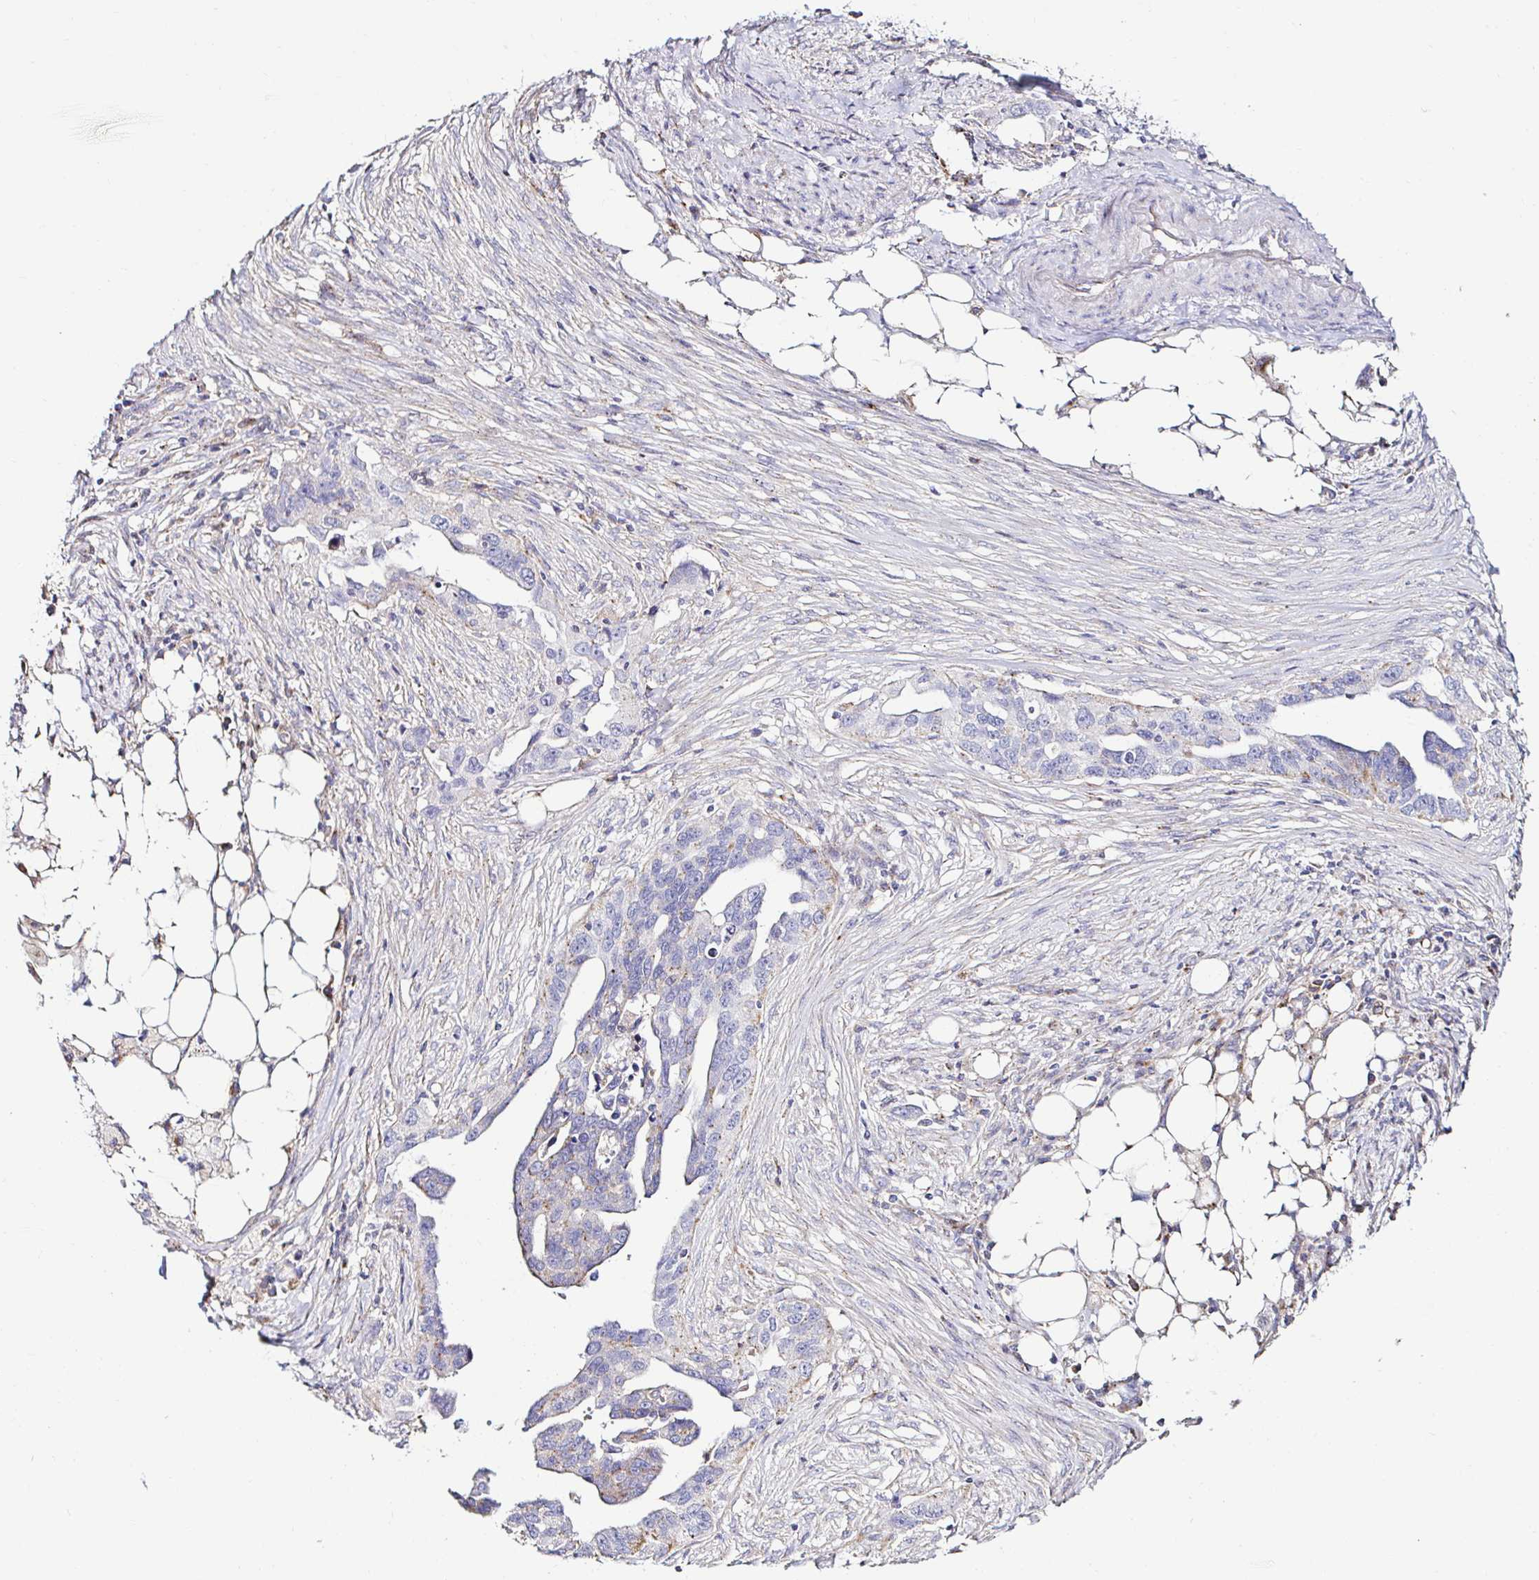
{"staining": {"intensity": "negative", "quantity": "none", "location": "none"}, "tissue": "ovarian cancer", "cell_type": "Tumor cells", "image_type": "cancer", "snomed": [{"axis": "morphology", "description": "Carcinoma, endometroid"}, {"axis": "morphology", "description": "Cystadenocarcinoma, serous, NOS"}, {"axis": "topography", "description": "Ovary"}], "caption": "A micrograph of human ovarian endometroid carcinoma is negative for staining in tumor cells.", "gene": "GALNS", "patient": {"sex": "female", "age": 45}}